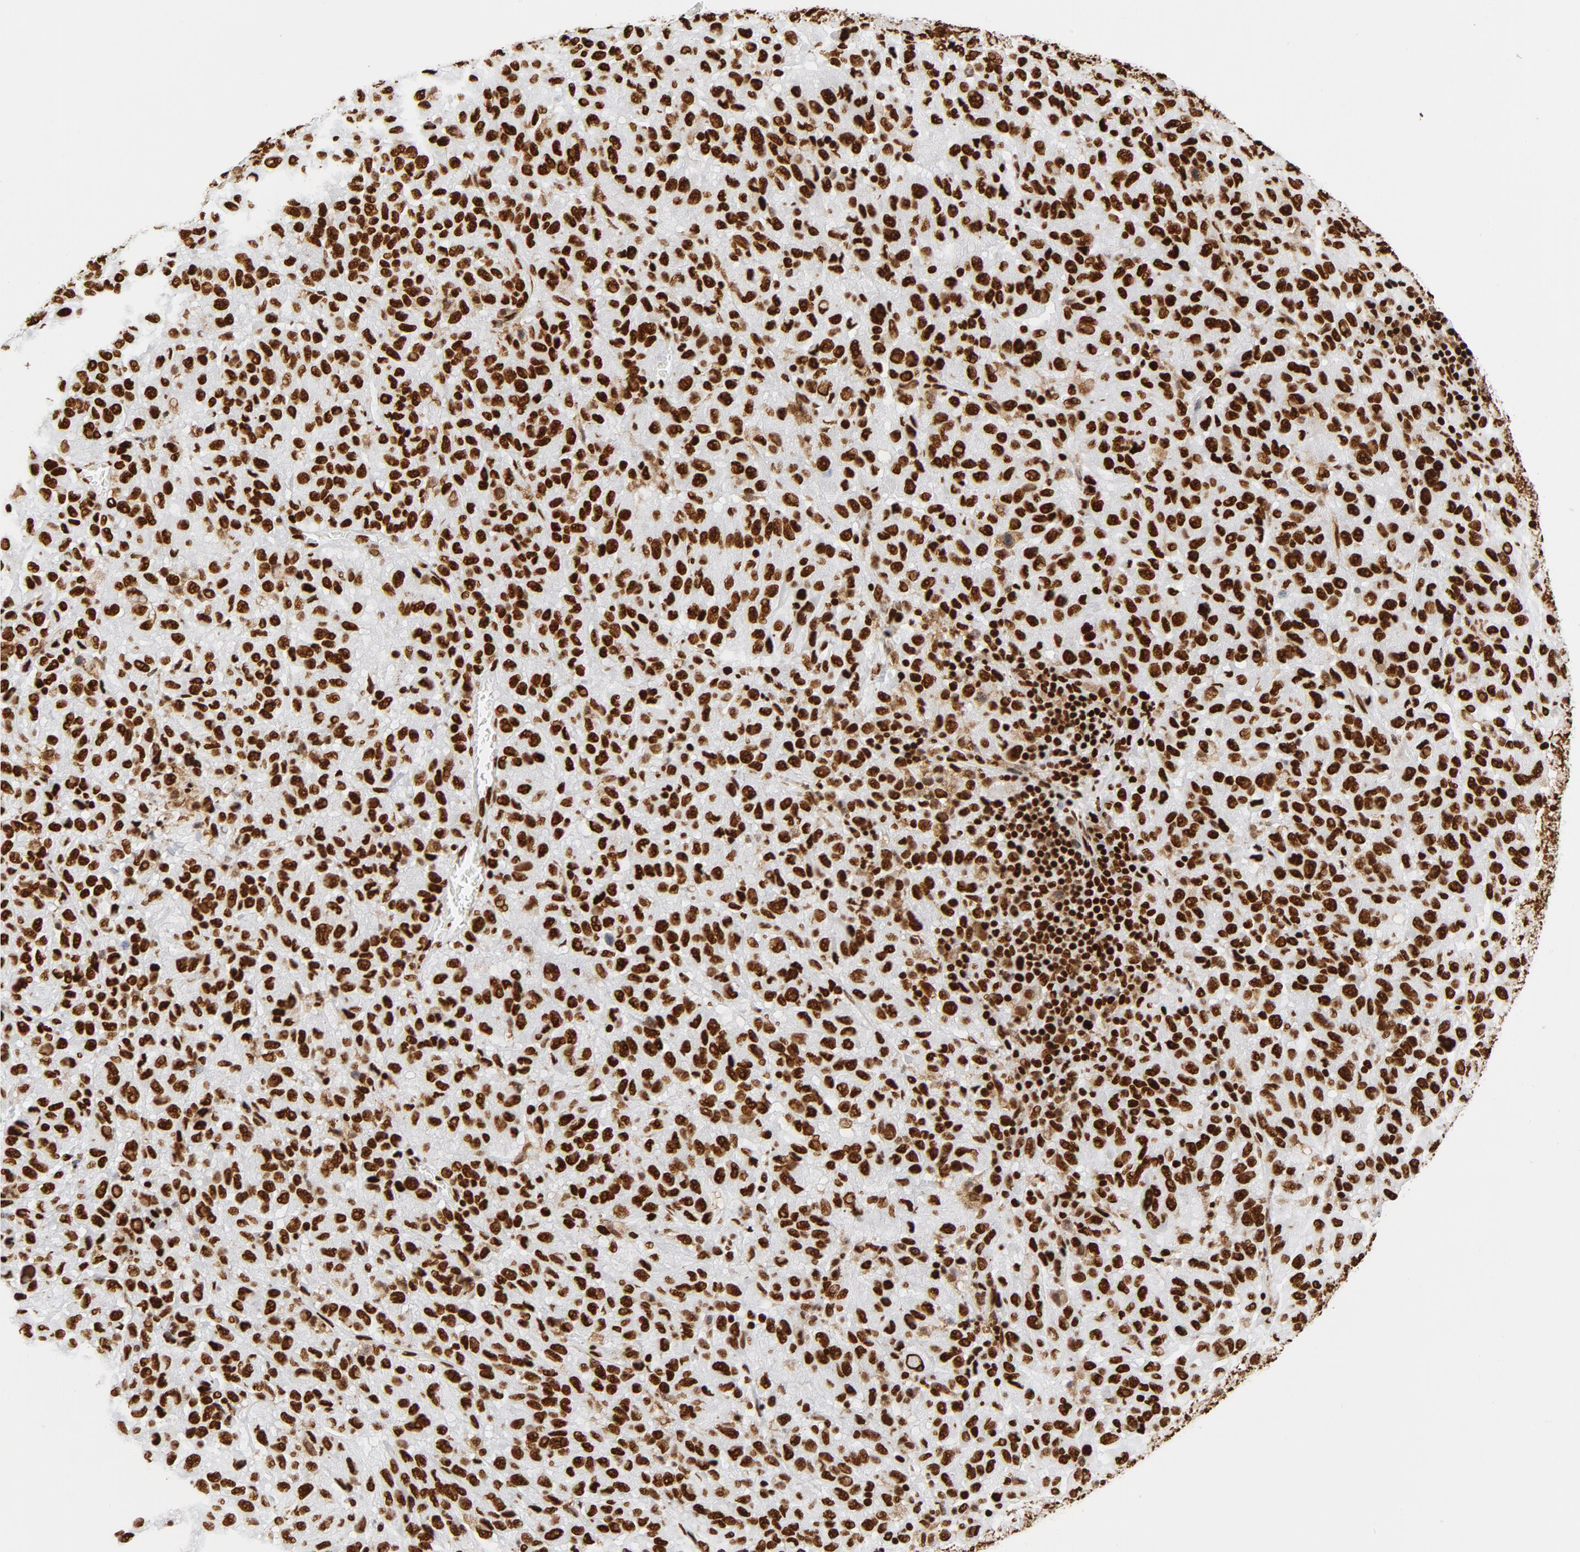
{"staining": {"intensity": "strong", "quantity": ">75%", "location": "nuclear"}, "tissue": "melanoma", "cell_type": "Tumor cells", "image_type": "cancer", "snomed": [{"axis": "morphology", "description": "Malignant melanoma, Metastatic site"}, {"axis": "topography", "description": "Lung"}], "caption": "Immunohistochemical staining of human melanoma shows strong nuclear protein expression in about >75% of tumor cells.", "gene": "XRCC6", "patient": {"sex": "male", "age": 64}}